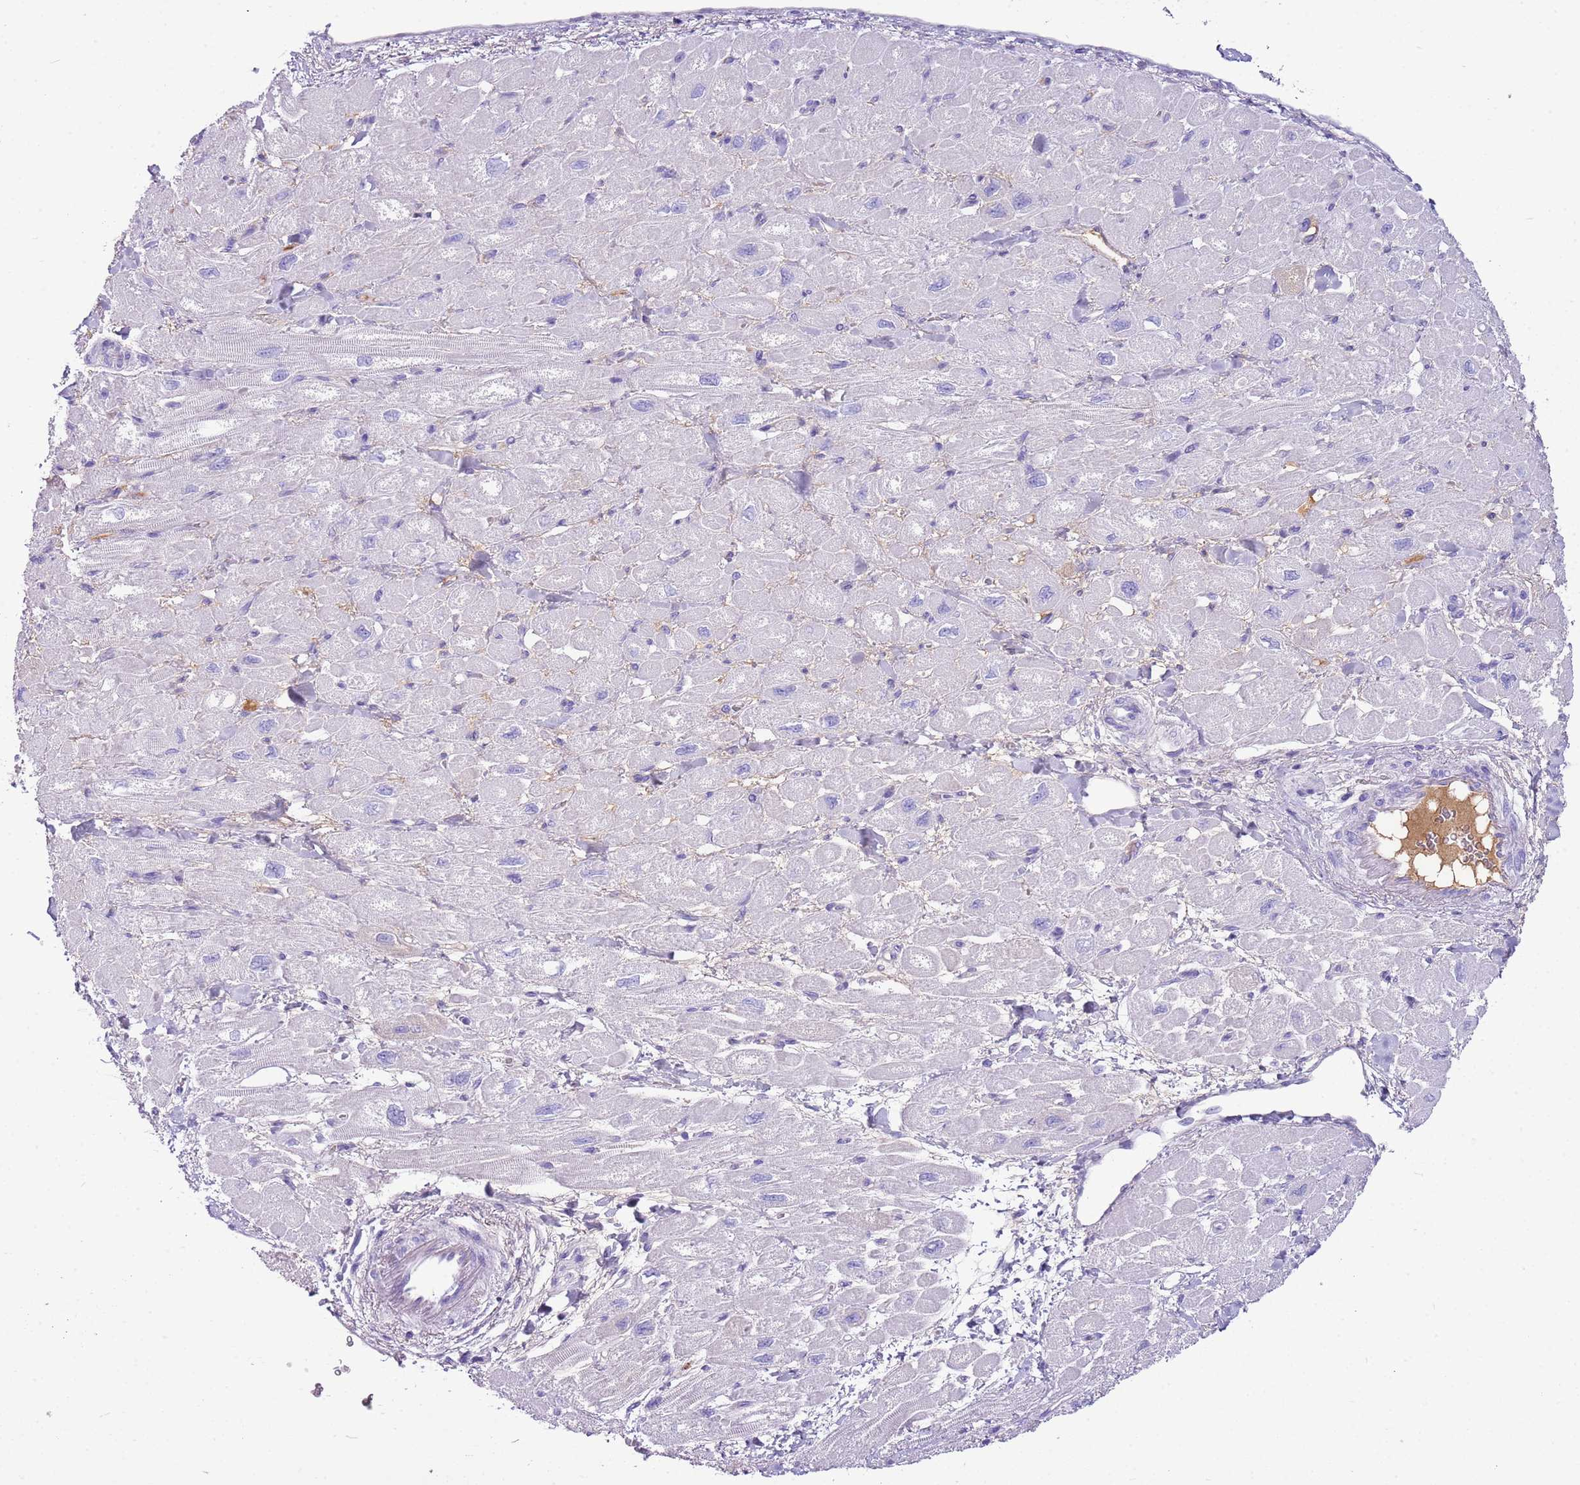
{"staining": {"intensity": "negative", "quantity": "none", "location": "none"}, "tissue": "heart muscle", "cell_type": "Cardiomyocytes", "image_type": "normal", "snomed": [{"axis": "morphology", "description": "Normal tissue, NOS"}, {"axis": "topography", "description": "Heart"}], "caption": "An immunohistochemistry (IHC) photomicrograph of unremarkable heart muscle is shown. There is no staining in cardiomyocytes of heart muscle. (DAB (3,3'-diaminobenzidine) immunohistochemistry visualized using brightfield microscopy, high magnification).", "gene": "IGKV3", "patient": {"sex": "male", "age": 65}}